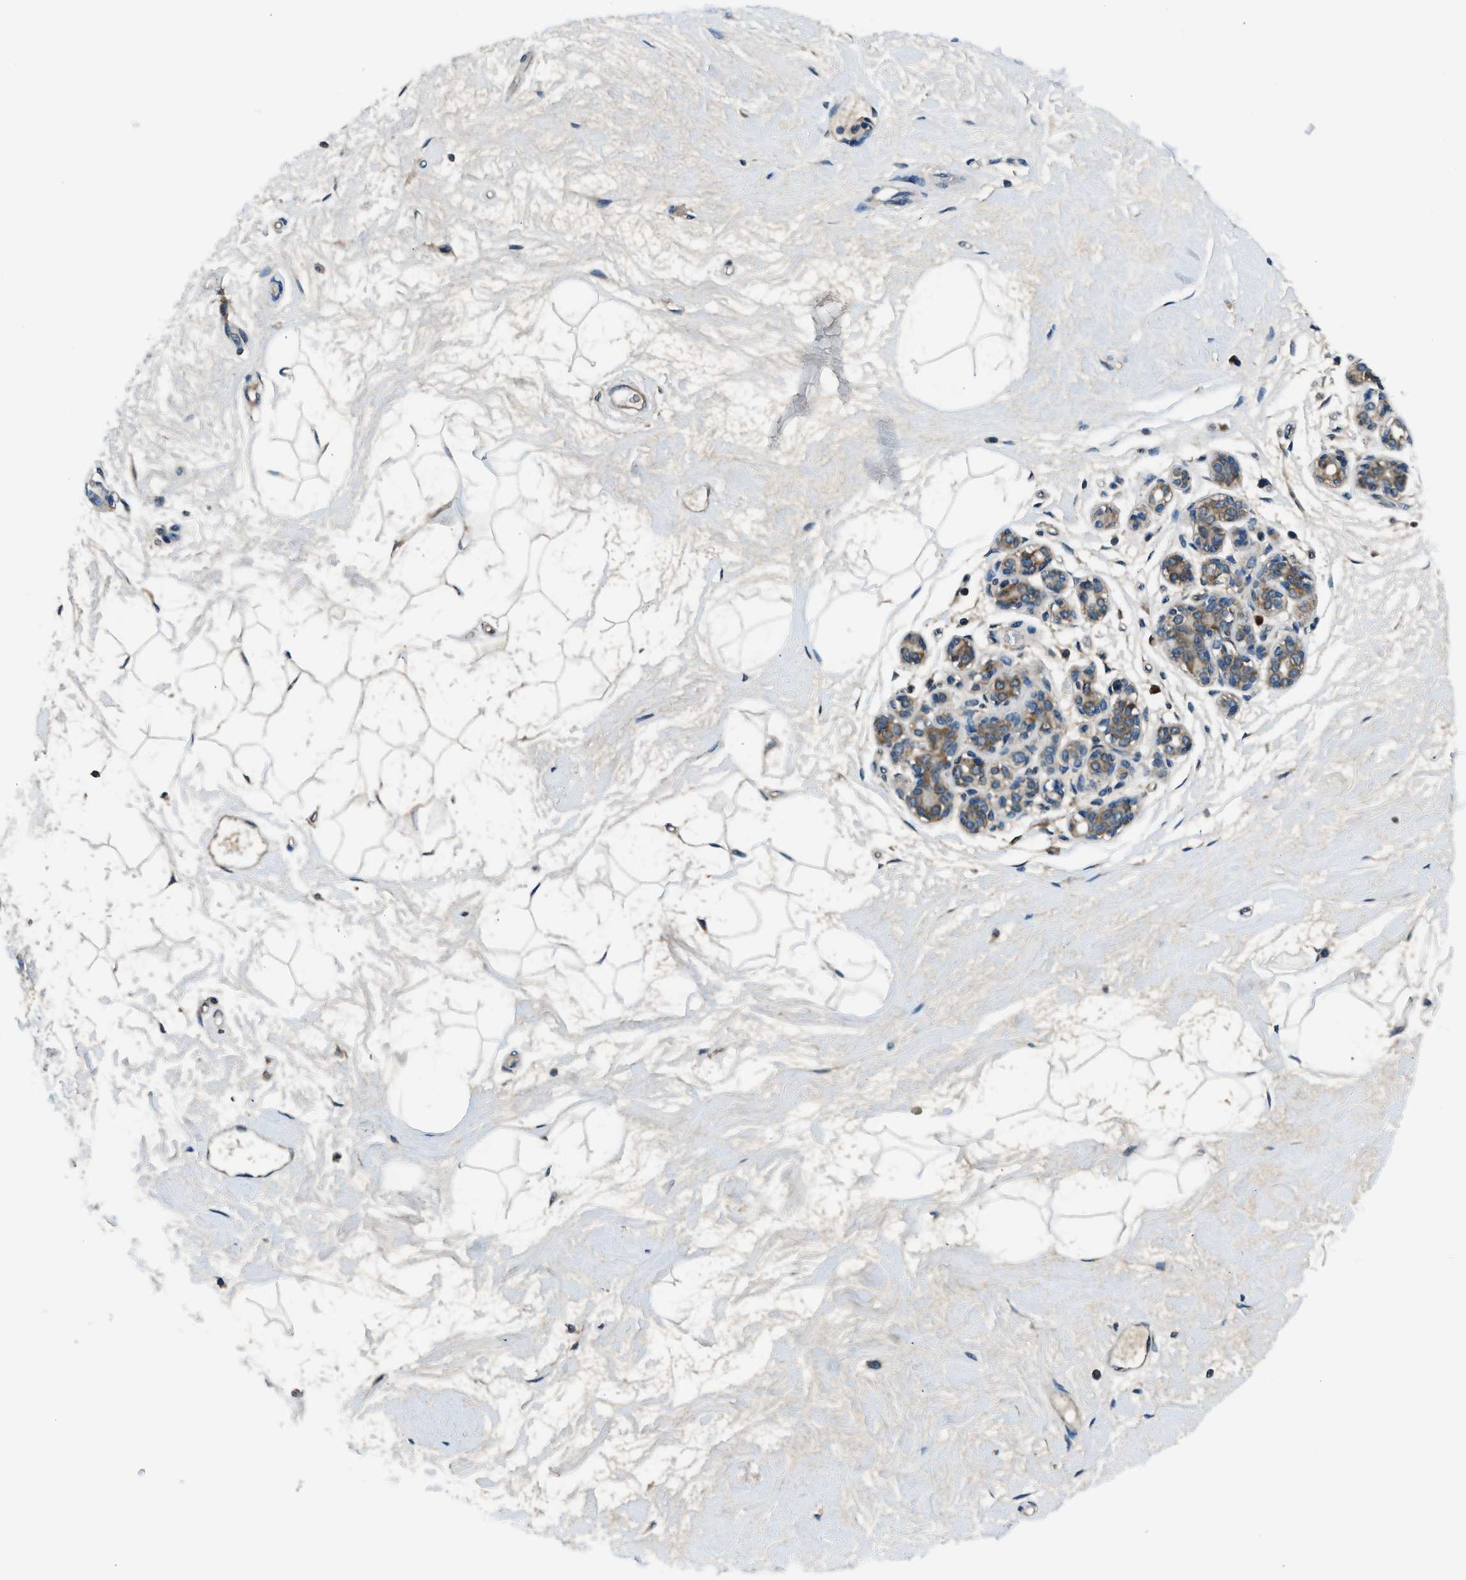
{"staining": {"intensity": "weak", "quantity": "25%-75%", "location": "cytoplasmic/membranous"}, "tissue": "breast", "cell_type": "Adipocytes", "image_type": "normal", "snomed": [{"axis": "morphology", "description": "Normal tissue, NOS"}, {"axis": "morphology", "description": "Lobular carcinoma"}, {"axis": "topography", "description": "Breast"}], "caption": "Protein staining of unremarkable breast reveals weak cytoplasmic/membranous staining in about 25%-75% of adipocytes. (brown staining indicates protein expression, while blue staining denotes nuclei).", "gene": "ARFGAP2", "patient": {"sex": "female", "age": 59}}